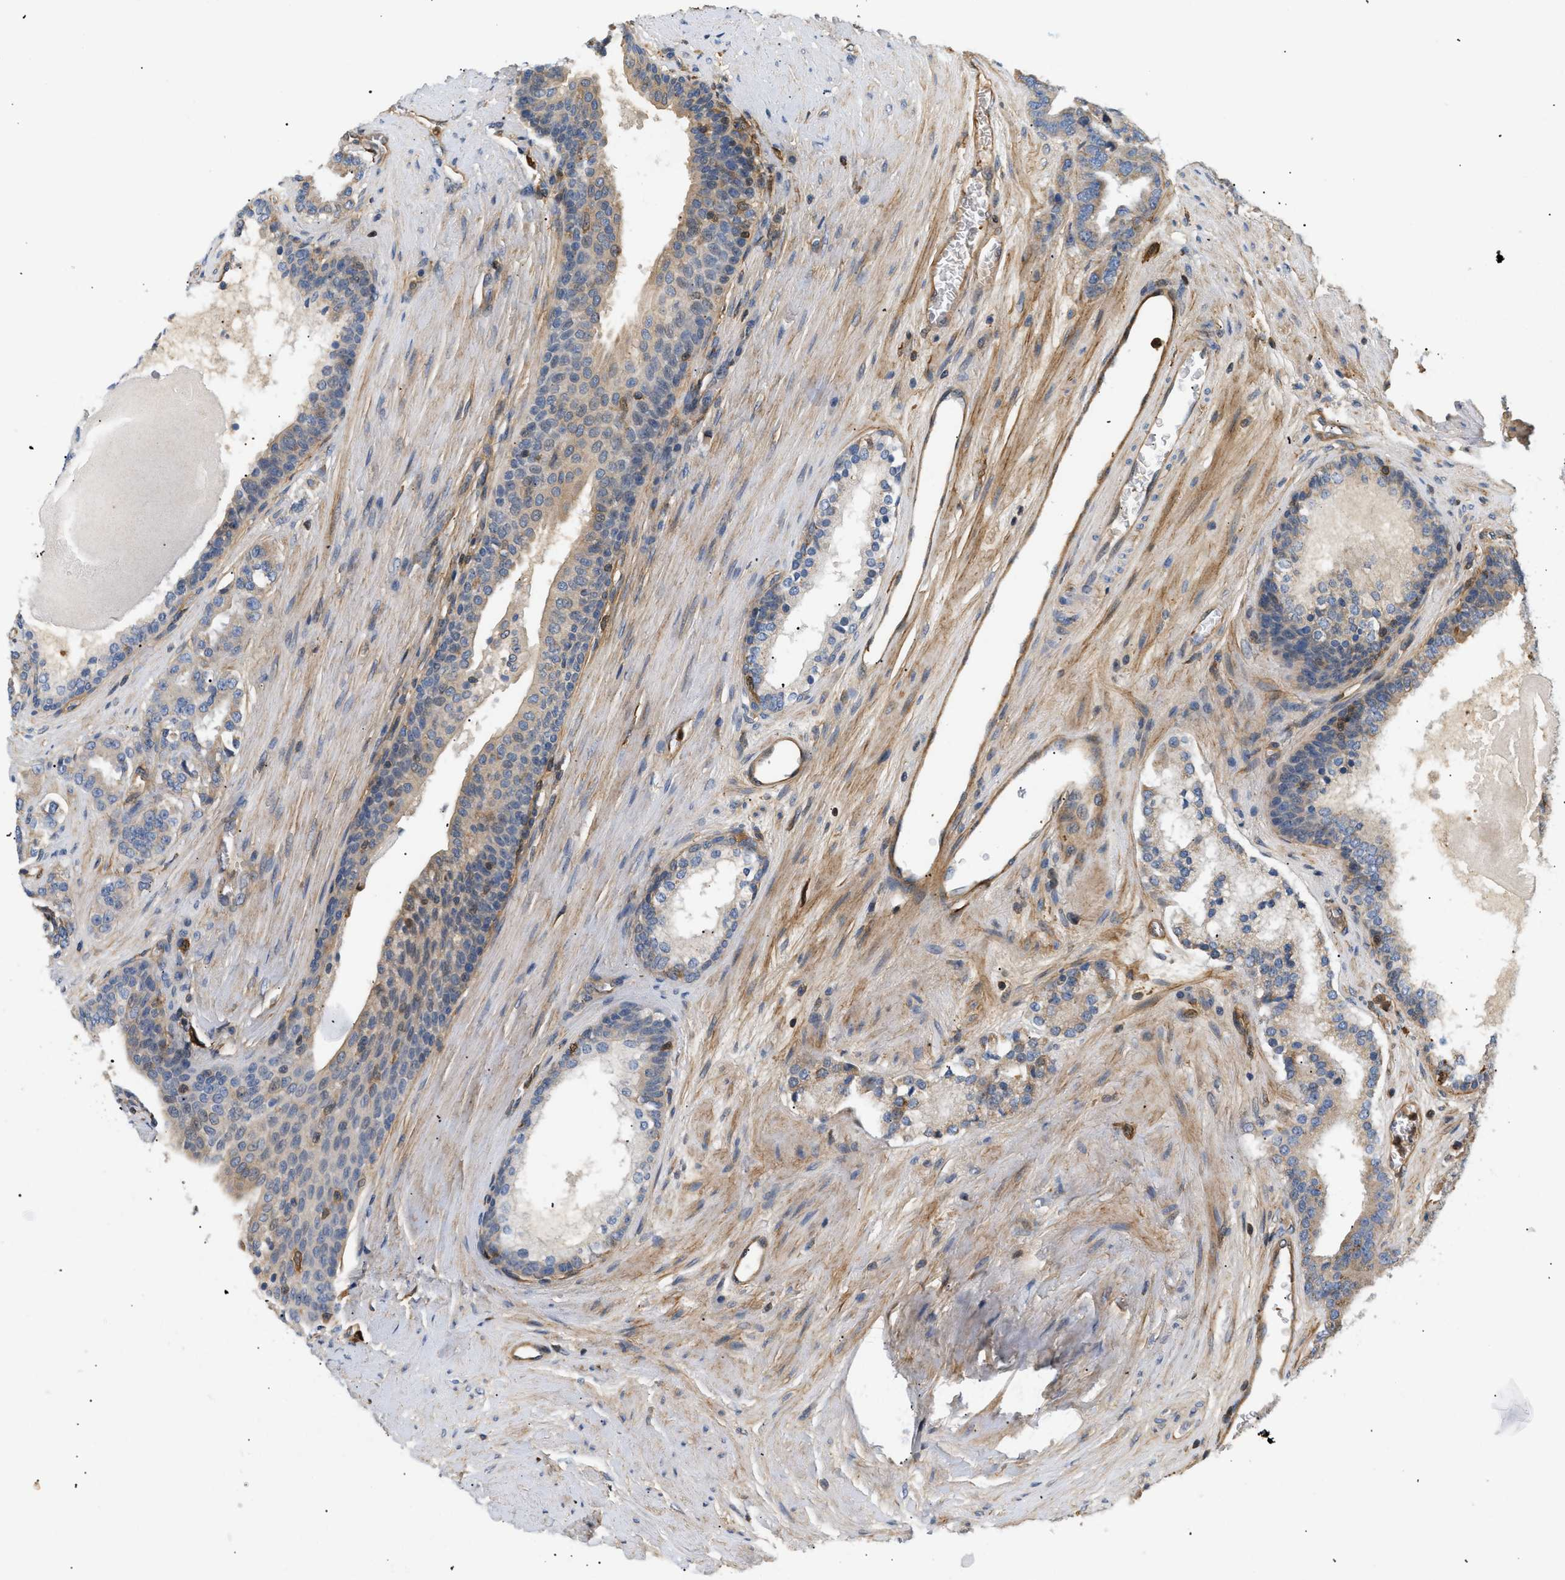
{"staining": {"intensity": "weak", "quantity": "<25%", "location": "cytoplasmic/membranous"}, "tissue": "prostate cancer", "cell_type": "Tumor cells", "image_type": "cancer", "snomed": [{"axis": "morphology", "description": "Adenocarcinoma, High grade"}, {"axis": "topography", "description": "Prostate"}], "caption": "Tumor cells show no significant protein staining in high-grade adenocarcinoma (prostate).", "gene": "FARS2", "patient": {"sex": "male", "age": 60}}